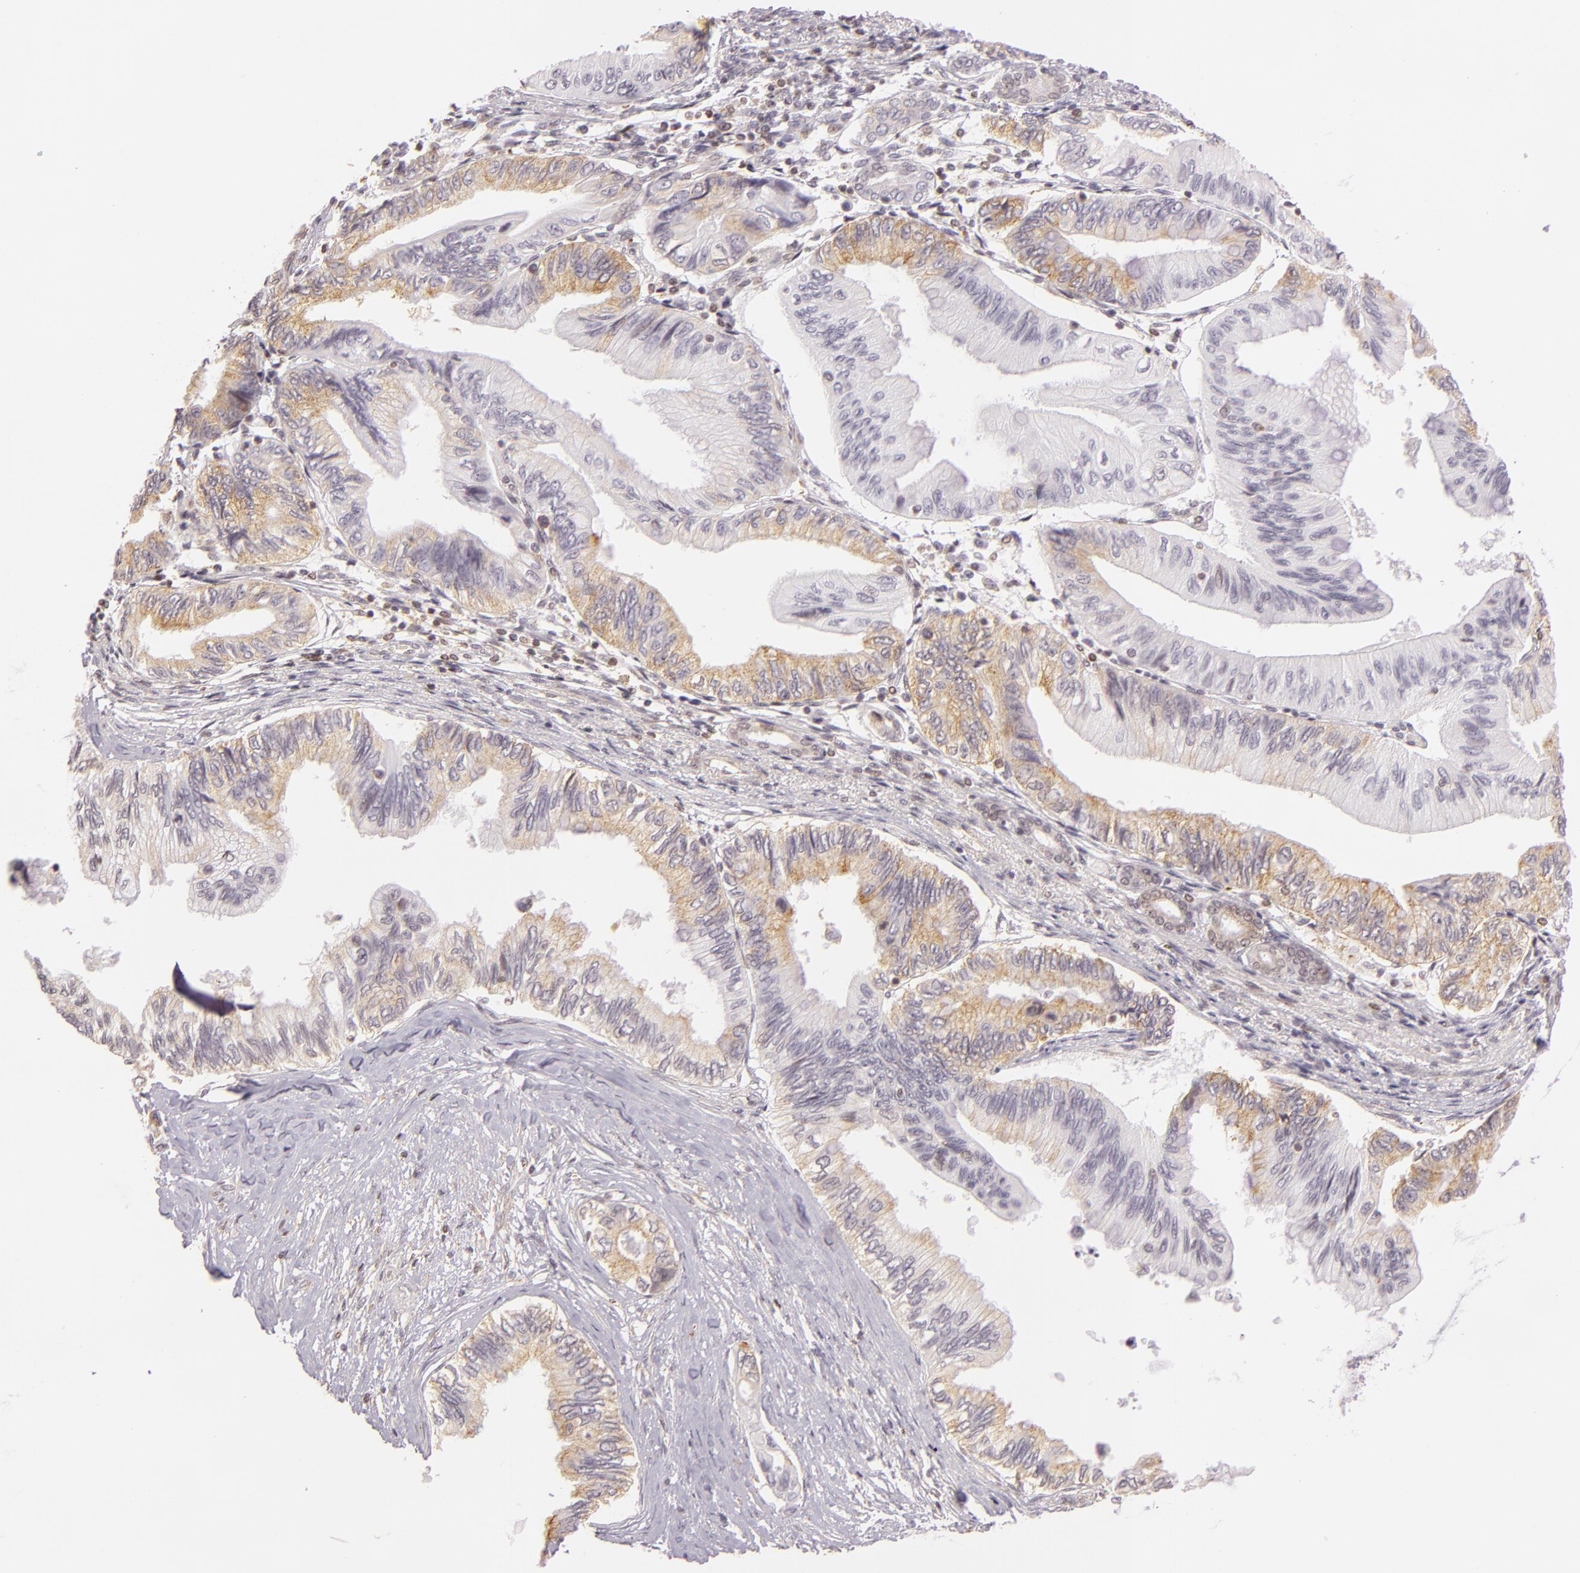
{"staining": {"intensity": "weak", "quantity": "<25%", "location": "cytoplasmic/membranous"}, "tissue": "pancreatic cancer", "cell_type": "Tumor cells", "image_type": "cancer", "snomed": [{"axis": "morphology", "description": "Adenocarcinoma, NOS"}, {"axis": "topography", "description": "Pancreas"}], "caption": "DAB (3,3'-diaminobenzidine) immunohistochemical staining of human adenocarcinoma (pancreatic) displays no significant staining in tumor cells.", "gene": "IMPDH1", "patient": {"sex": "female", "age": 66}}